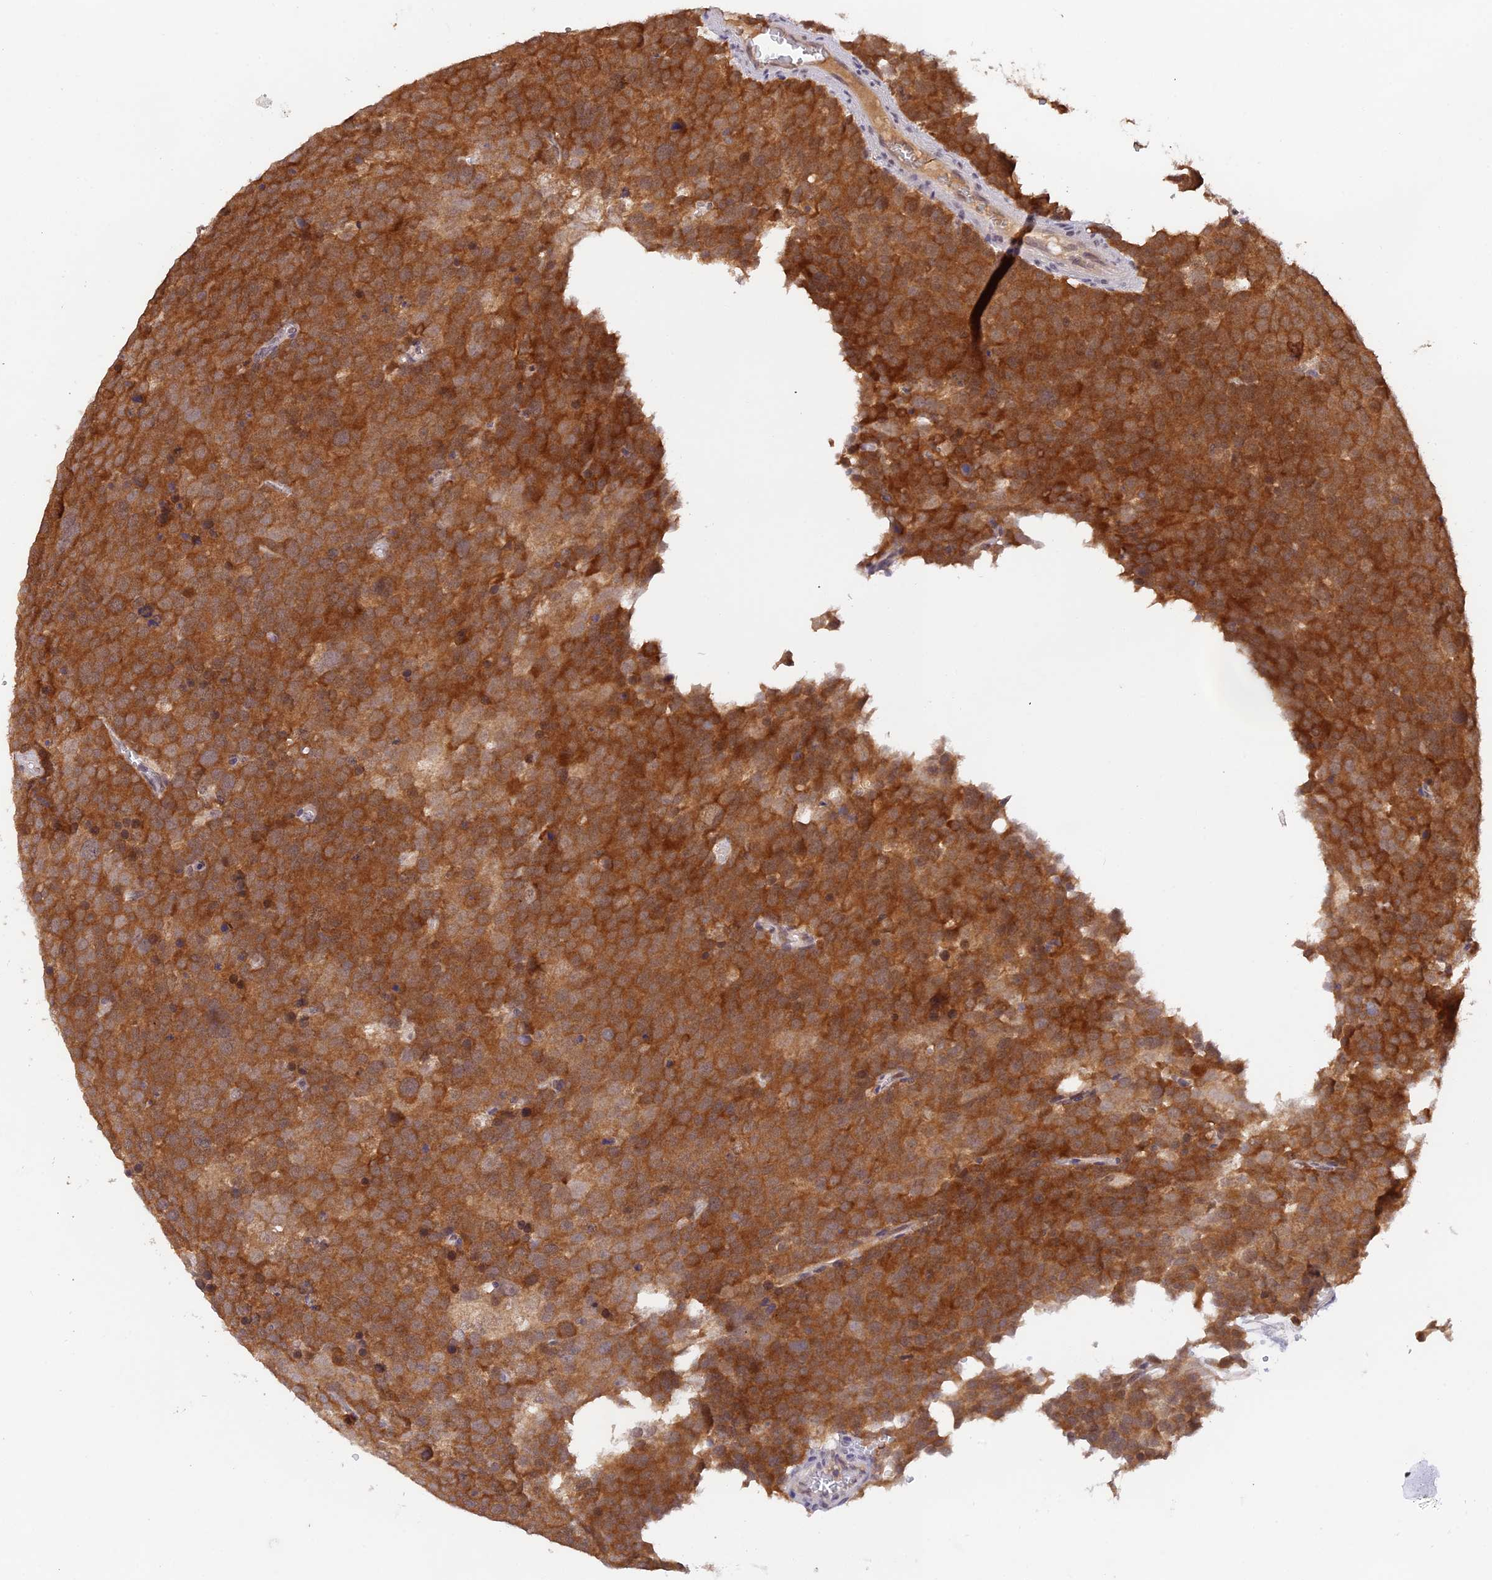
{"staining": {"intensity": "moderate", "quantity": ">75%", "location": "cytoplasmic/membranous"}, "tissue": "testis cancer", "cell_type": "Tumor cells", "image_type": "cancer", "snomed": [{"axis": "morphology", "description": "Seminoma, NOS"}, {"axis": "topography", "description": "Testis"}], "caption": "The image shows staining of seminoma (testis), revealing moderate cytoplasmic/membranous protein staining (brown color) within tumor cells.", "gene": "ZNF436", "patient": {"sex": "male", "age": 71}}